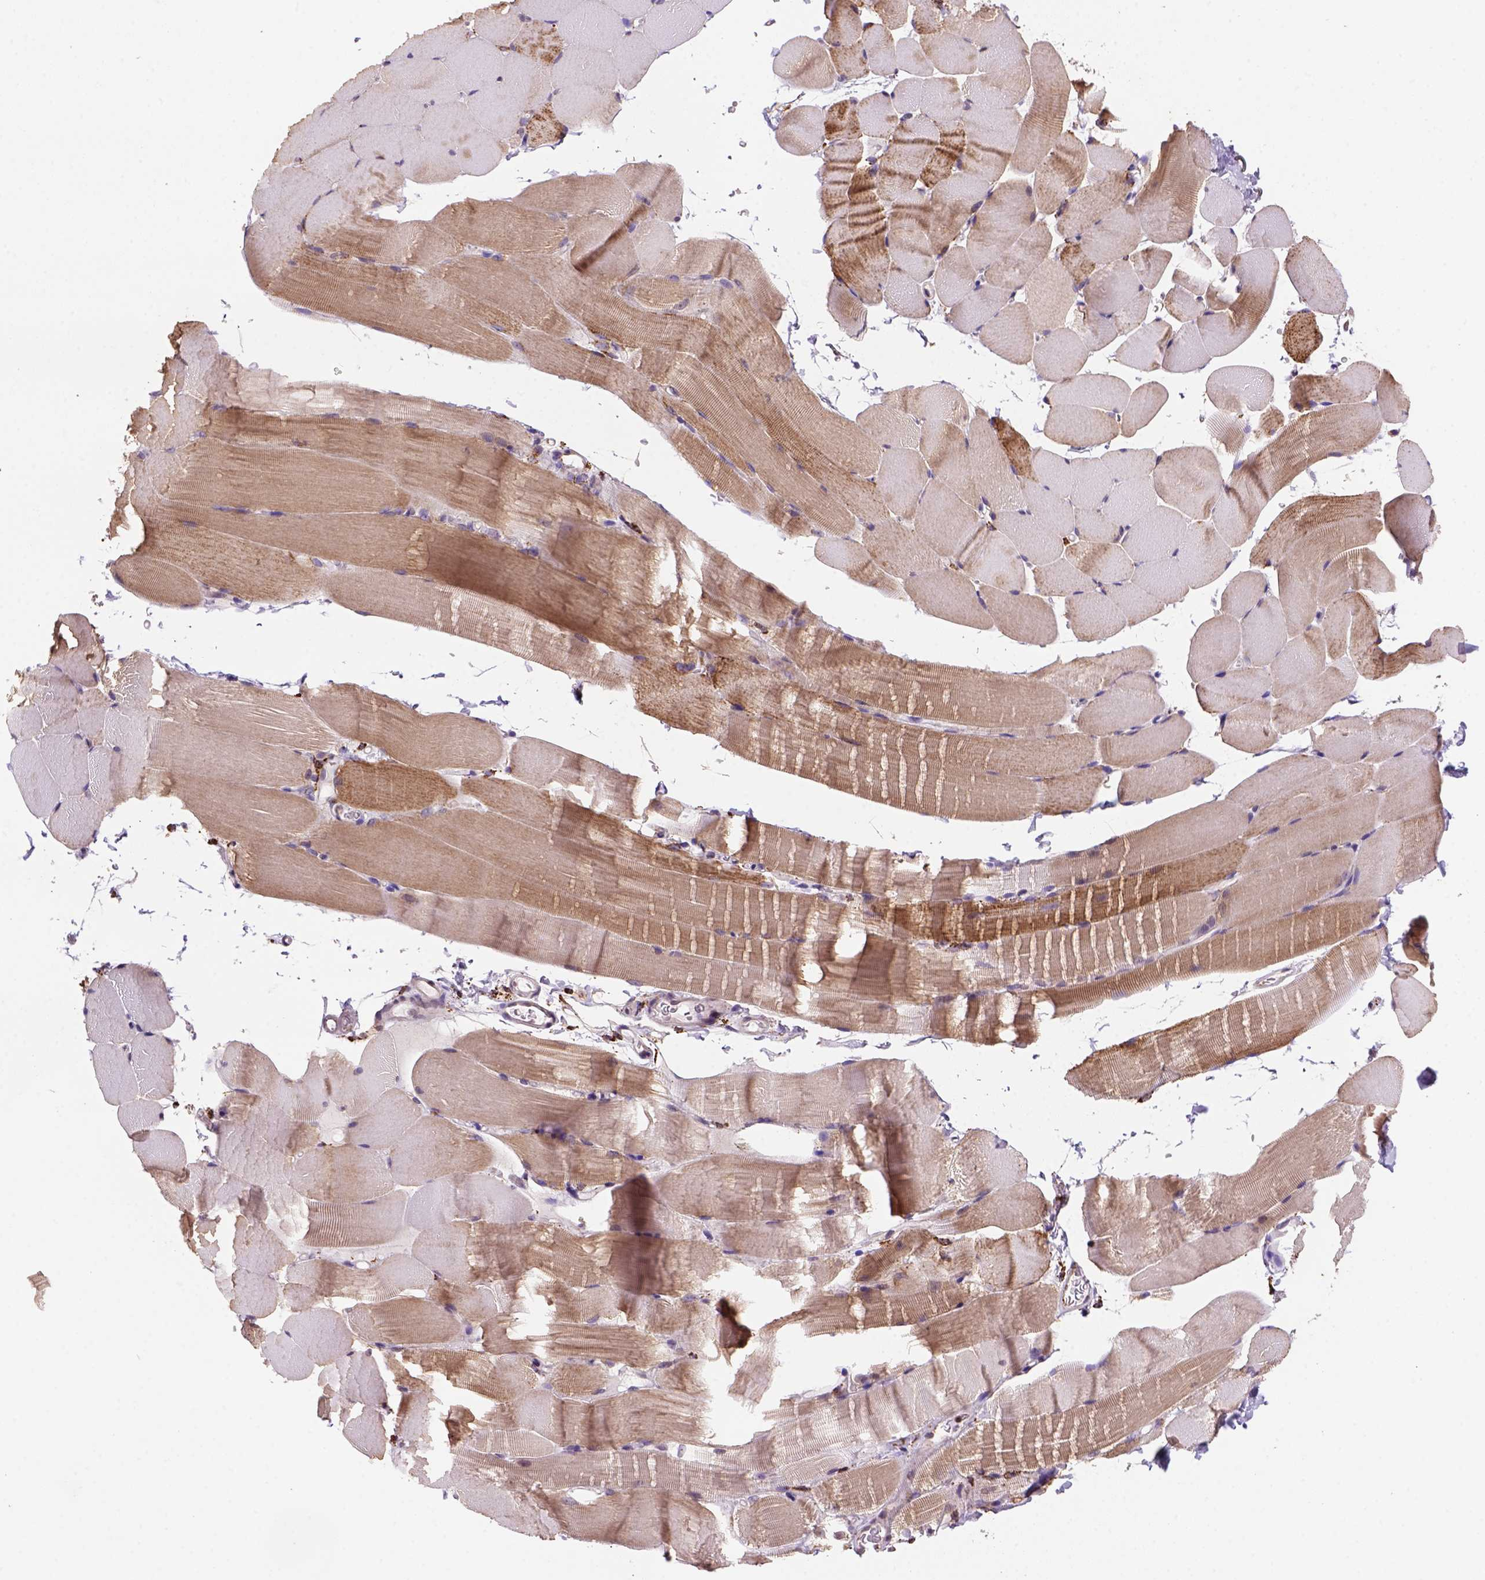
{"staining": {"intensity": "moderate", "quantity": "25%-75%", "location": "cytoplasmic/membranous"}, "tissue": "skeletal muscle", "cell_type": "Myocytes", "image_type": "normal", "snomed": [{"axis": "morphology", "description": "Normal tissue, NOS"}, {"axis": "topography", "description": "Skeletal muscle"}], "caption": "Immunohistochemical staining of benign skeletal muscle exhibits medium levels of moderate cytoplasmic/membranous expression in approximately 25%-75% of myocytes.", "gene": "FZD7", "patient": {"sex": "female", "age": 37}}